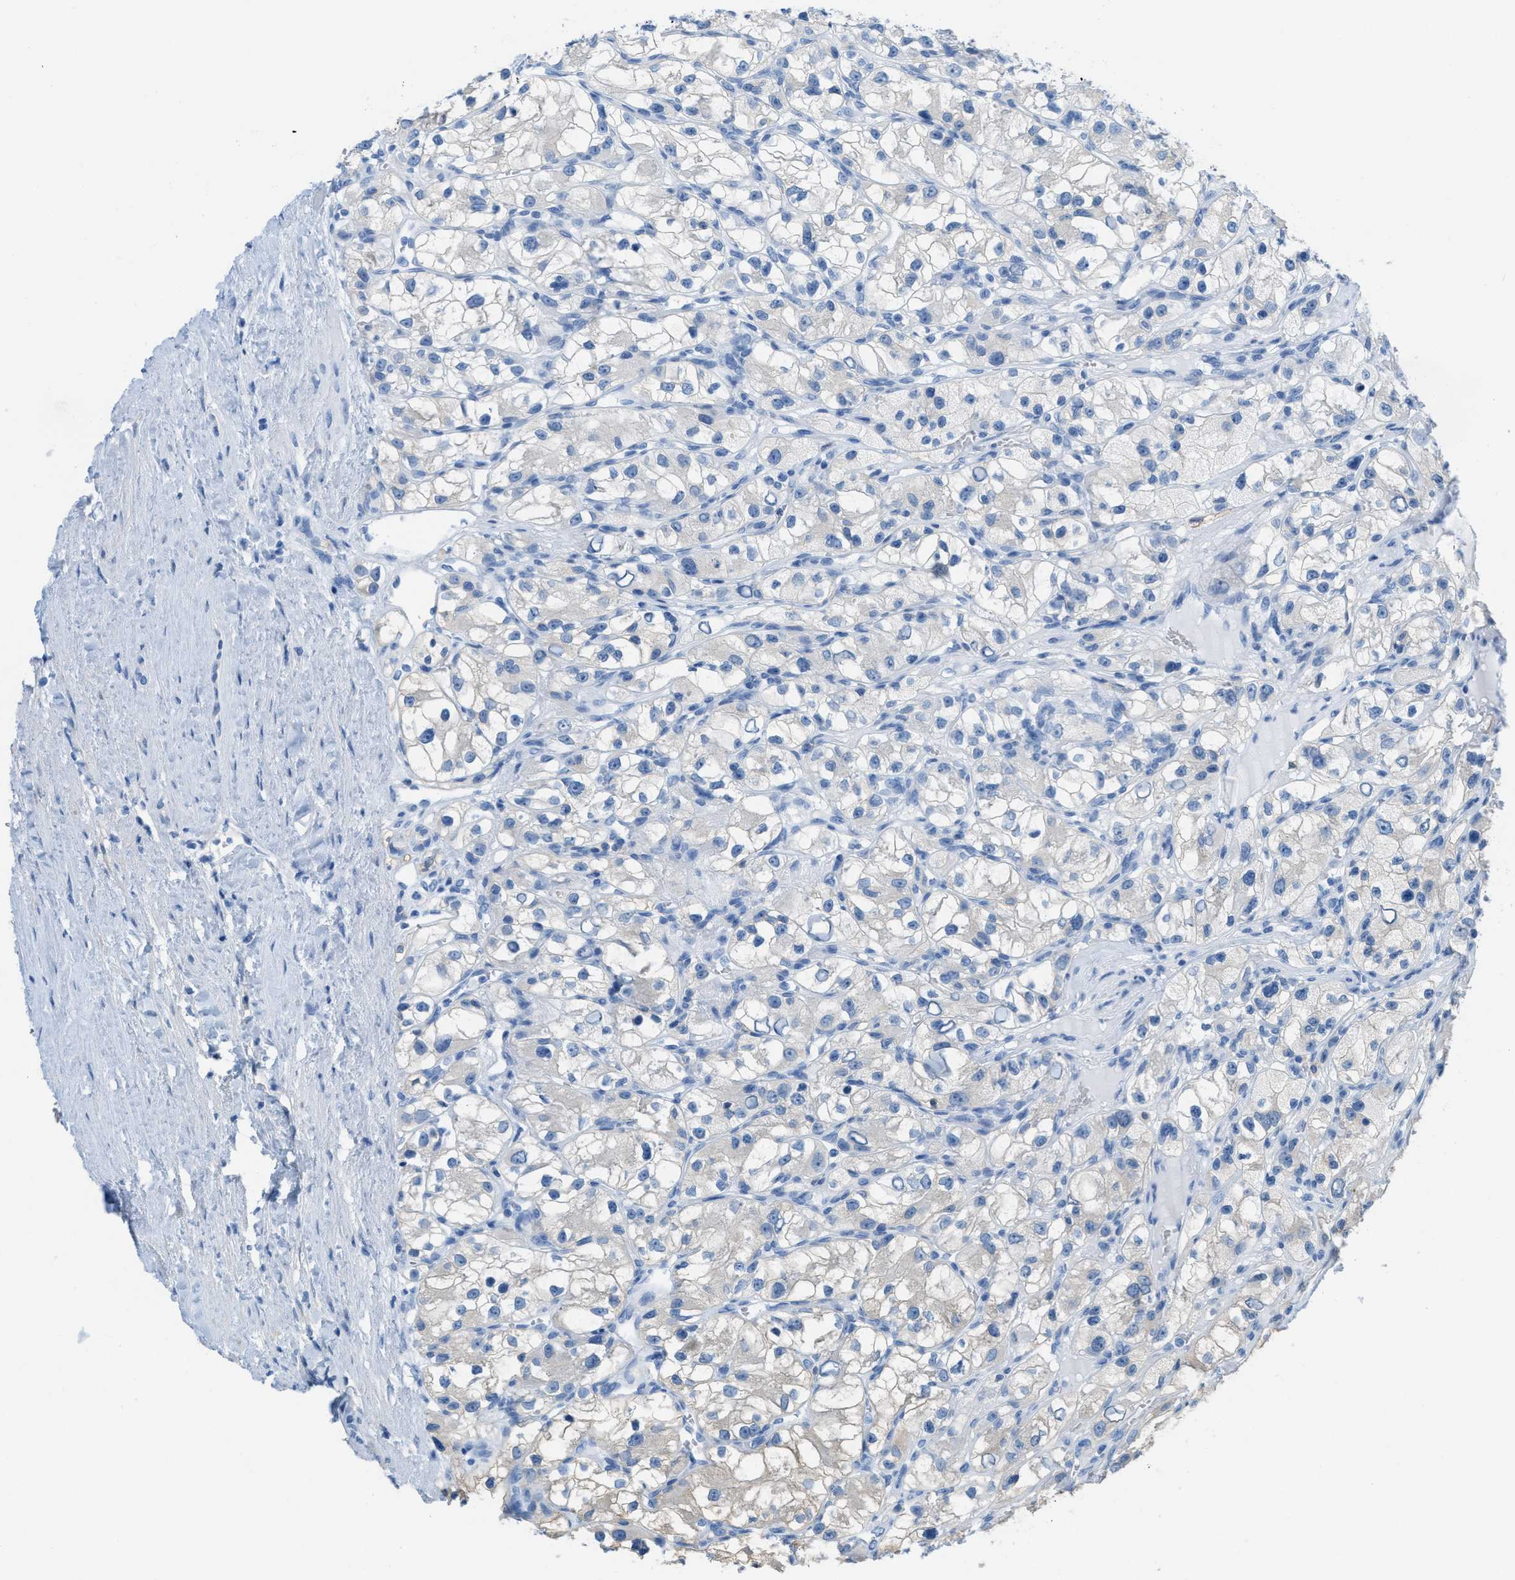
{"staining": {"intensity": "weak", "quantity": "<25%", "location": "cytoplasmic/membranous"}, "tissue": "renal cancer", "cell_type": "Tumor cells", "image_type": "cancer", "snomed": [{"axis": "morphology", "description": "Adenocarcinoma, NOS"}, {"axis": "topography", "description": "Kidney"}], "caption": "Protein analysis of adenocarcinoma (renal) shows no significant positivity in tumor cells.", "gene": "ASGR1", "patient": {"sex": "female", "age": 57}}